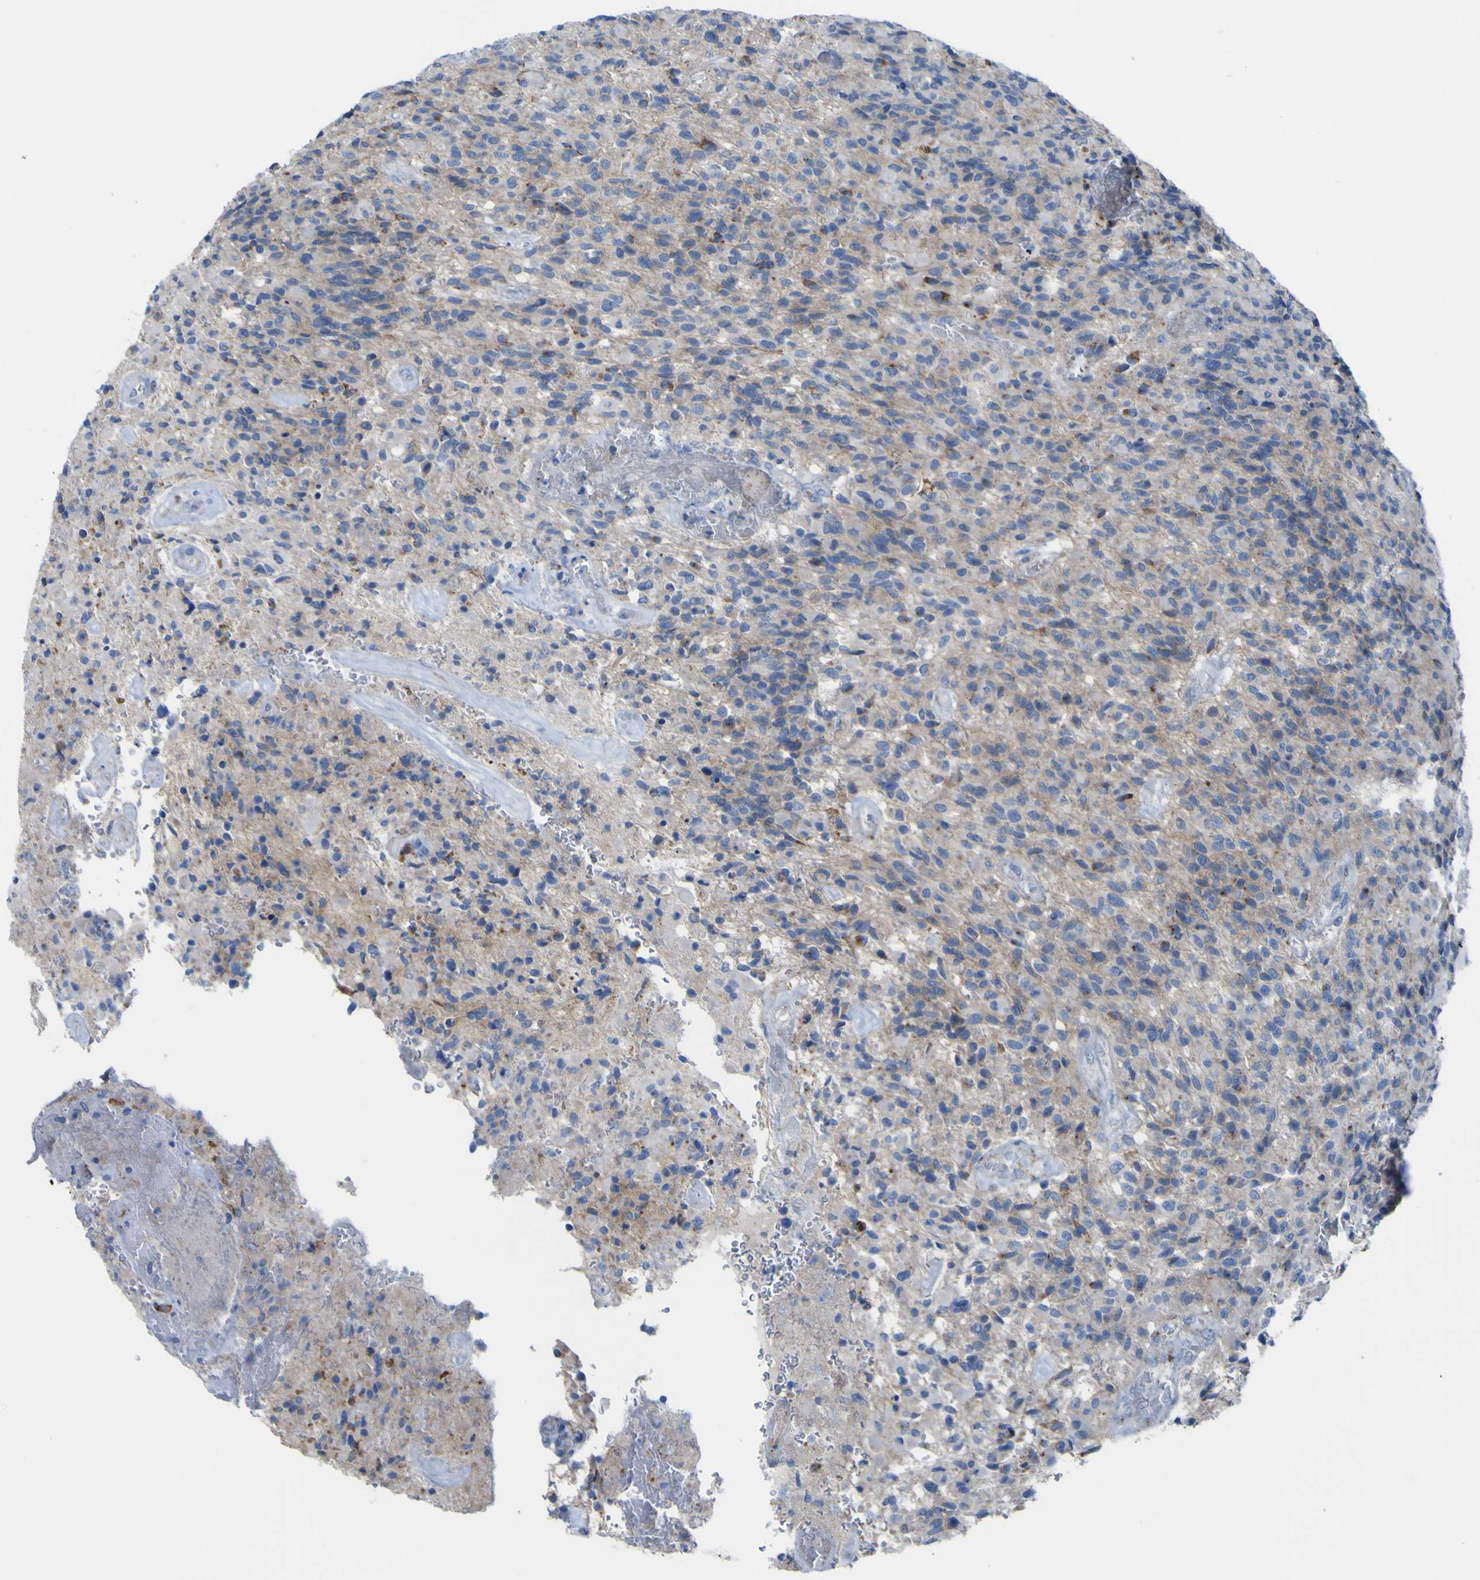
{"staining": {"intensity": "weak", "quantity": "25%-75%", "location": "cytoplasmic/membranous"}, "tissue": "glioma", "cell_type": "Tumor cells", "image_type": "cancer", "snomed": [{"axis": "morphology", "description": "Glioma, malignant, High grade"}, {"axis": "topography", "description": "Brain"}], "caption": "Tumor cells demonstrate weak cytoplasmic/membranous positivity in approximately 25%-75% of cells in malignant glioma (high-grade). (Brightfield microscopy of DAB IHC at high magnification).", "gene": "PTPRF", "patient": {"sex": "male", "age": 71}}